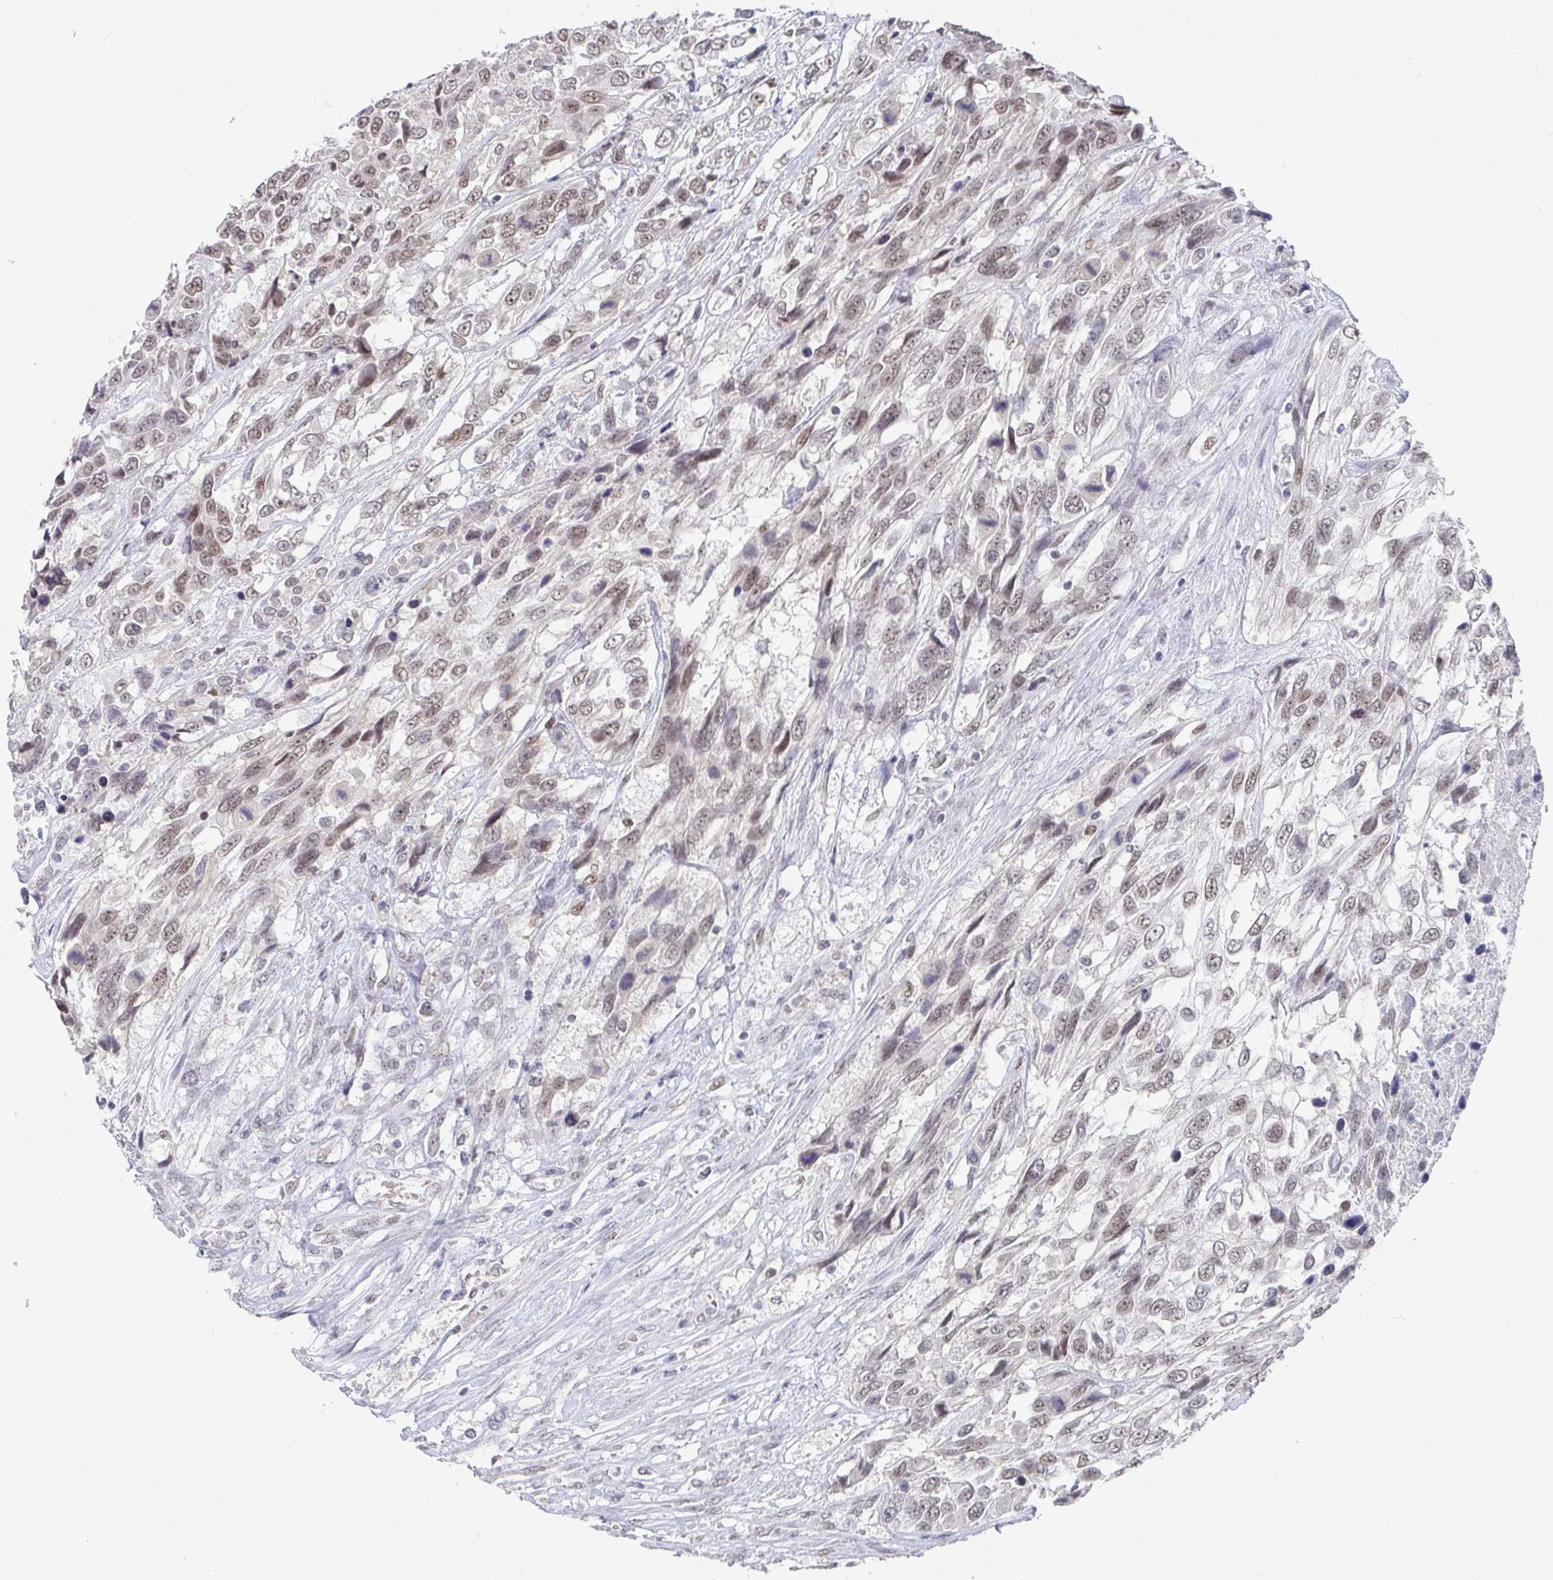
{"staining": {"intensity": "weak", "quantity": ">75%", "location": "nuclear"}, "tissue": "urothelial cancer", "cell_type": "Tumor cells", "image_type": "cancer", "snomed": [{"axis": "morphology", "description": "Urothelial carcinoma, High grade"}, {"axis": "topography", "description": "Urinary bladder"}], "caption": "High-grade urothelial carcinoma stained with DAB immunohistochemistry (IHC) demonstrates low levels of weak nuclear expression in about >75% of tumor cells.", "gene": "RCOR1", "patient": {"sex": "female", "age": 70}}